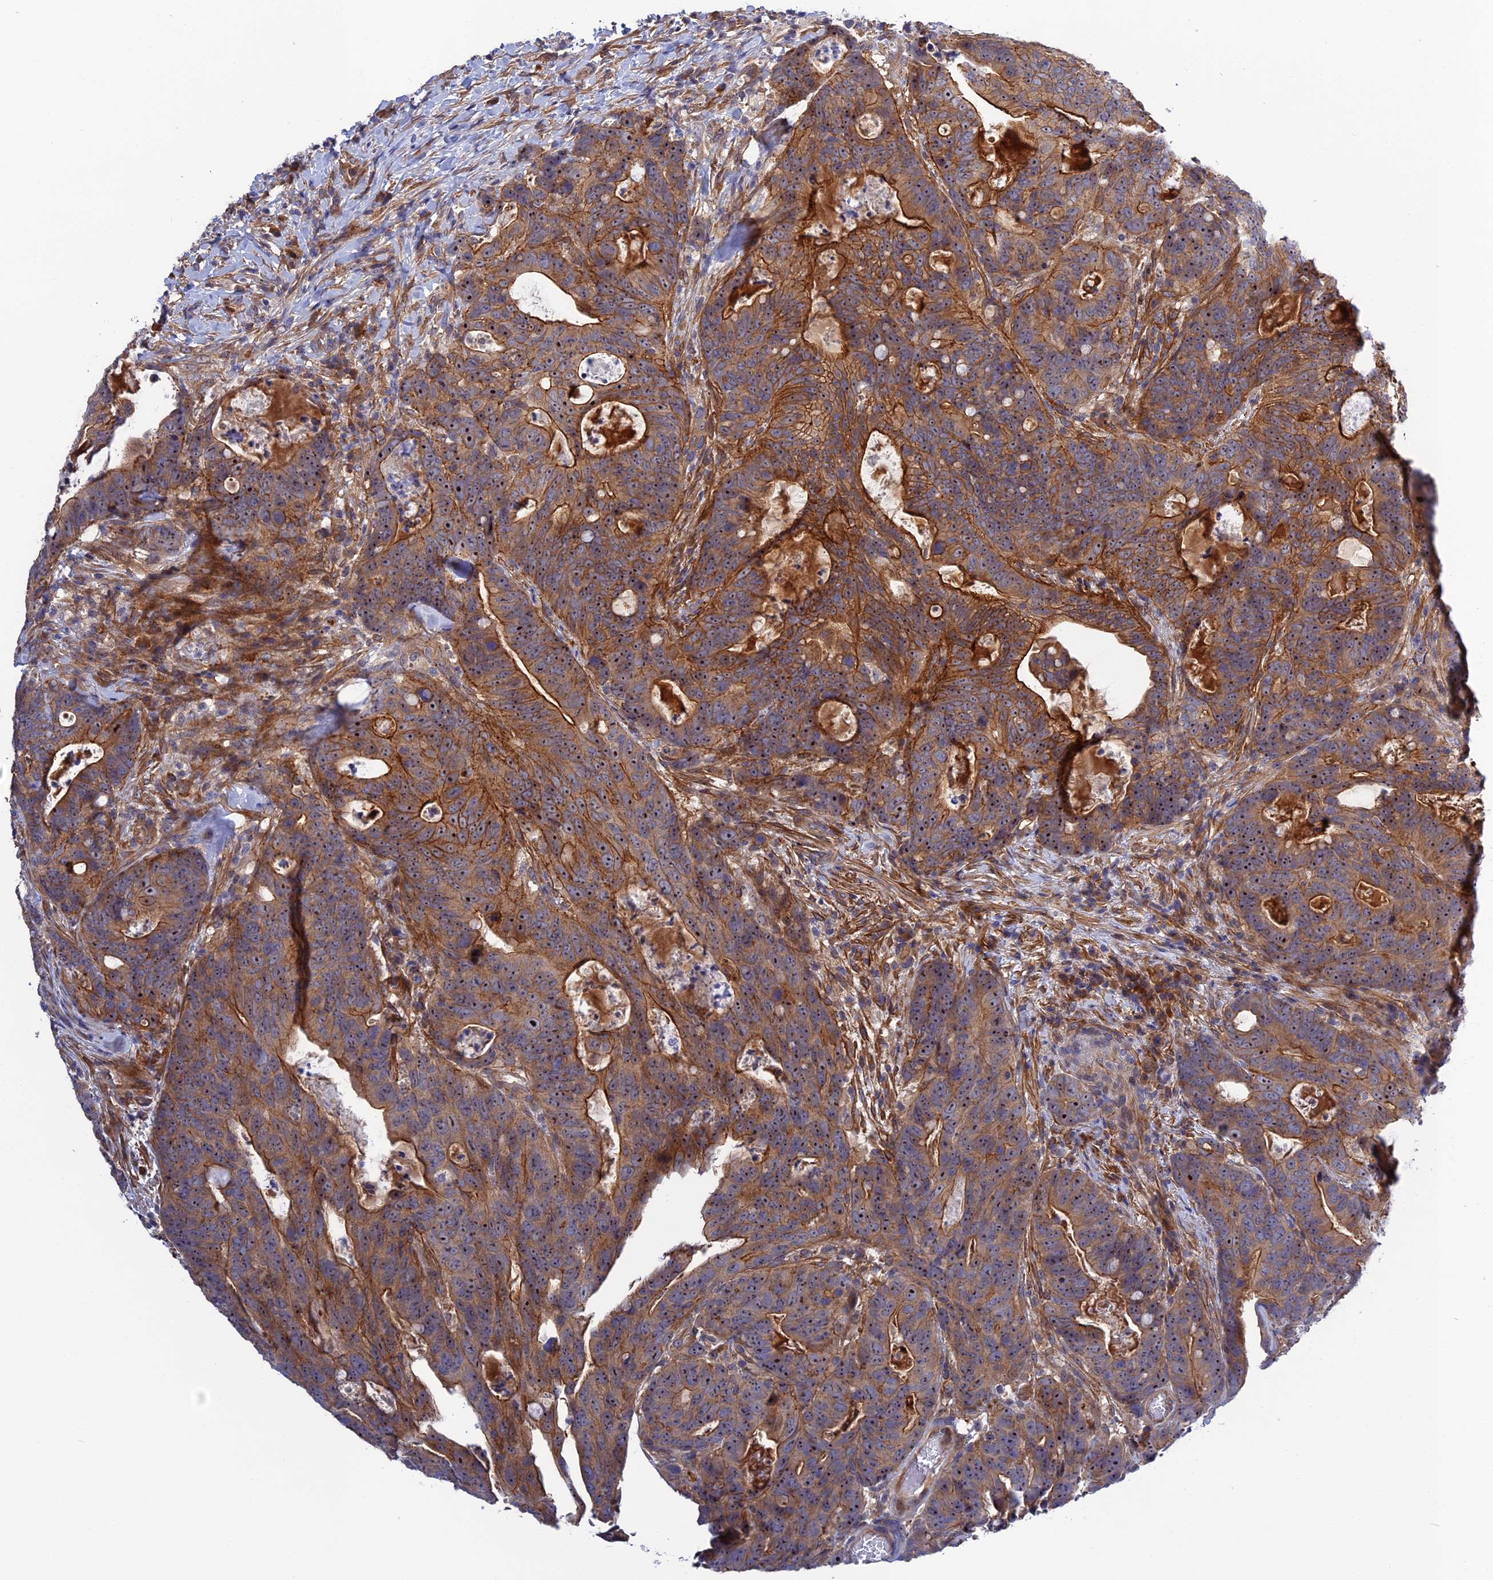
{"staining": {"intensity": "moderate", "quantity": ">75%", "location": "cytoplasmic/membranous,nuclear"}, "tissue": "colorectal cancer", "cell_type": "Tumor cells", "image_type": "cancer", "snomed": [{"axis": "morphology", "description": "Adenocarcinoma, NOS"}, {"axis": "topography", "description": "Colon"}], "caption": "Immunohistochemistry (IHC) of human colorectal adenocarcinoma shows medium levels of moderate cytoplasmic/membranous and nuclear expression in approximately >75% of tumor cells.", "gene": "CRACD", "patient": {"sex": "female", "age": 82}}